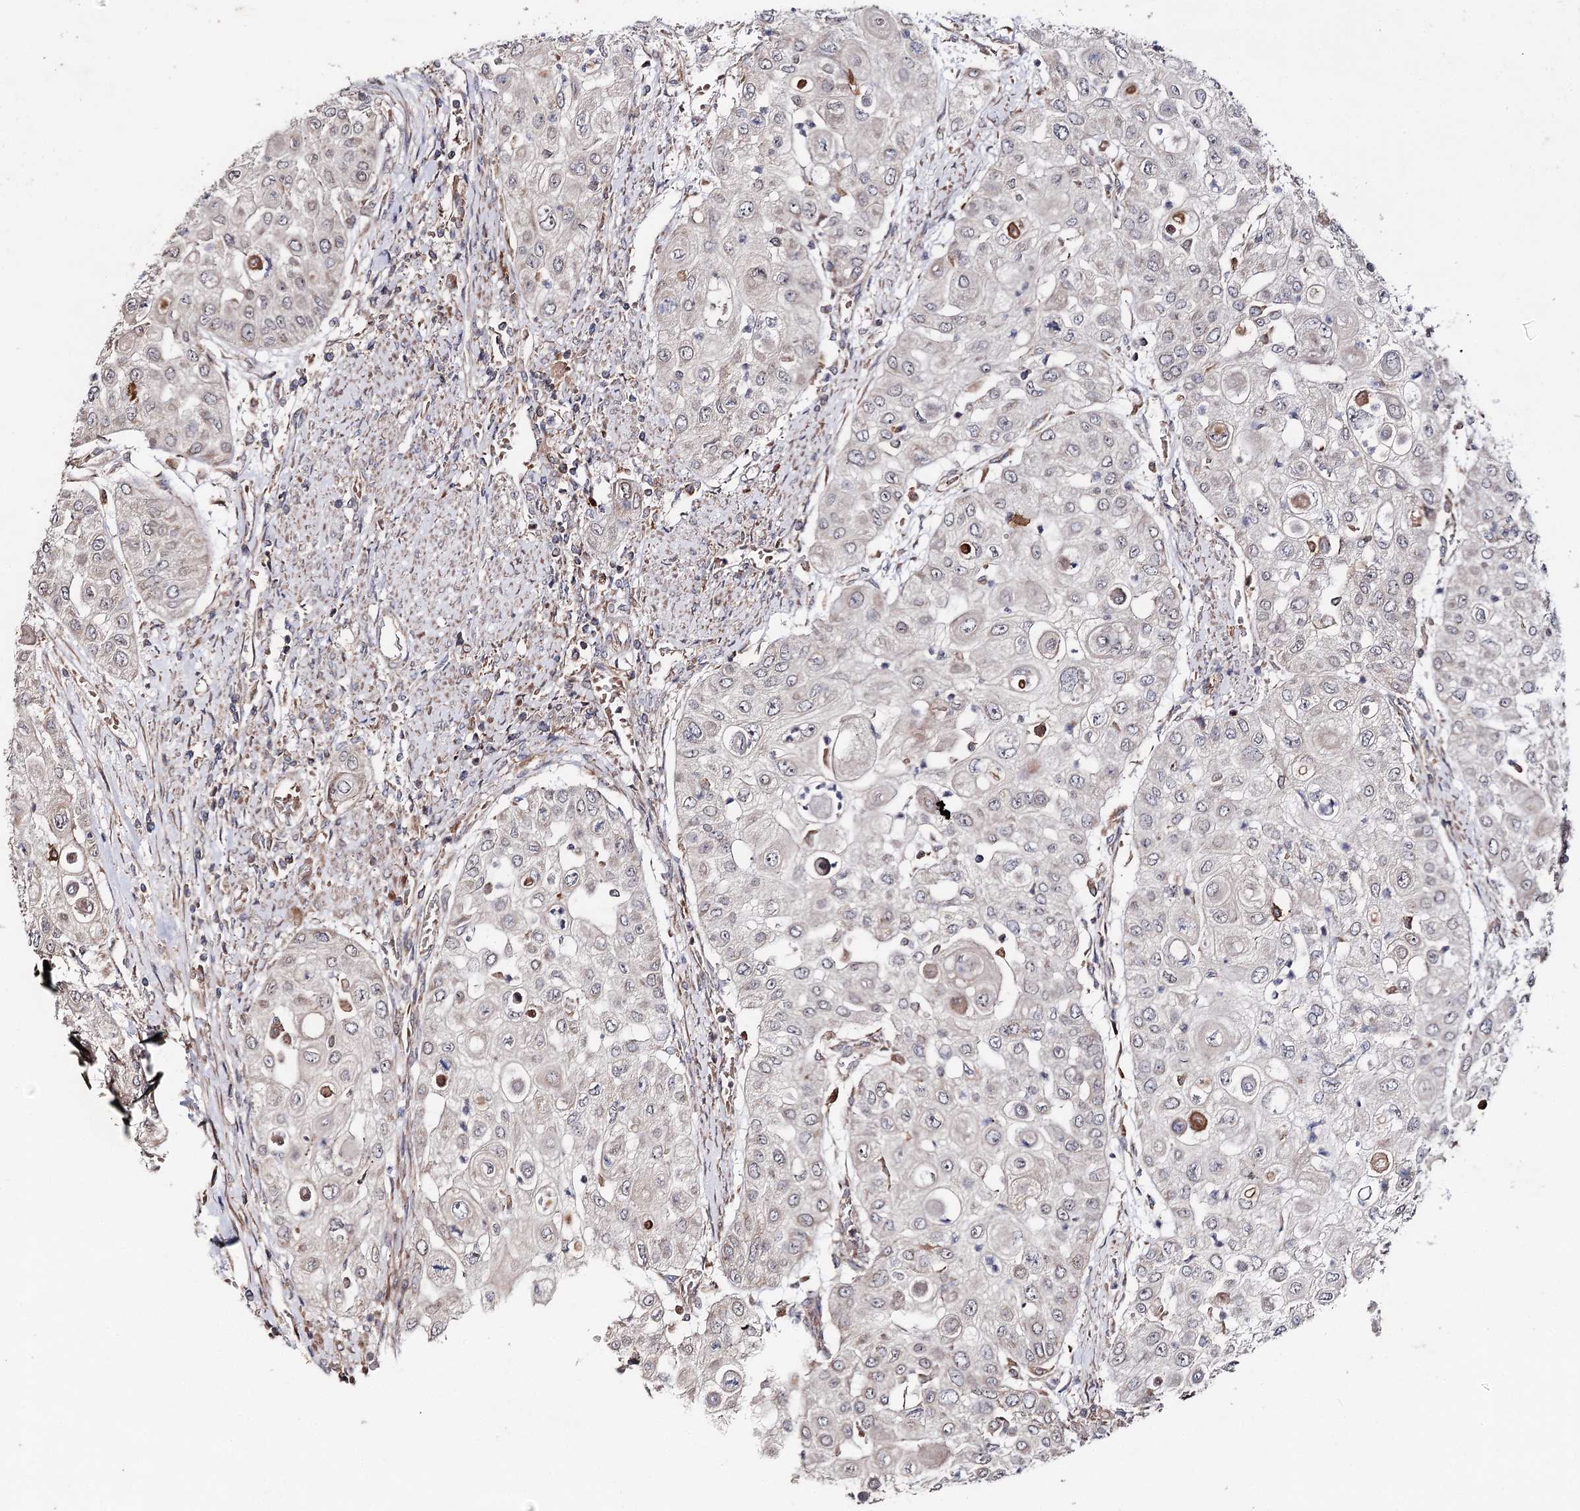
{"staining": {"intensity": "negative", "quantity": "none", "location": "none"}, "tissue": "urothelial cancer", "cell_type": "Tumor cells", "image_type": "cancer", "snomed": [{"axis": "morphology", "description": "Urothelial carcinoma, High grade"}, {"axis": "topography", "description": "Urinary bladder"}], "caption": "Immunohistochemical staining of human urothelial carcinoma (high-grade) displays no significant positivity in tumor cells.", "gene": "MINDY3", "patient": {"sex": "female", "age": 79}}